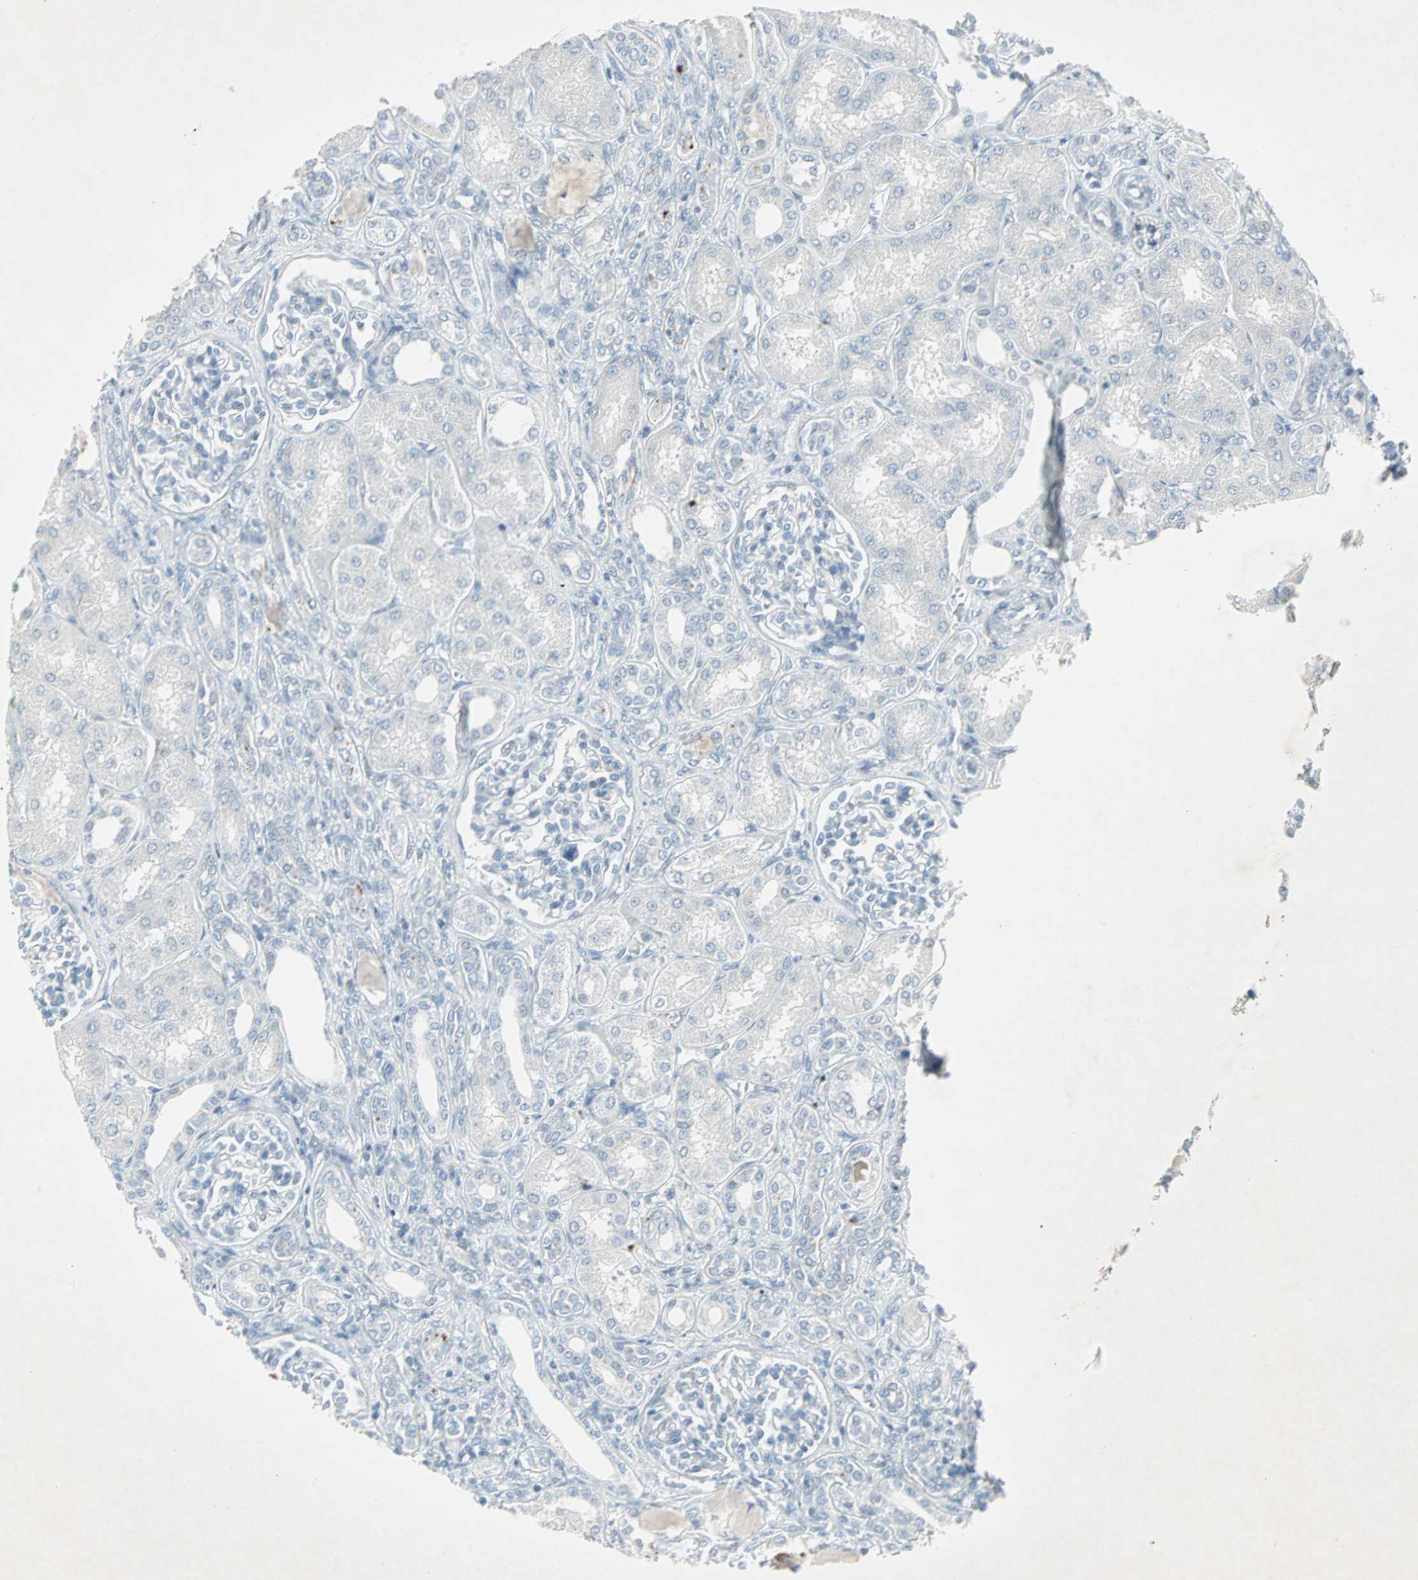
{"staining": {"intensity": "negative", "quantity": "none", "location": "none"}, "tissue": "kidney", "cell_type": "Cells in glomeruli", "image_type": "normal", "snomed": [{"axis": "morphology", "description": "Normal tissue, NOS"}, {"axis": "topography", "description": "Kidney"}], "caption": "This is an immunohistochemistry (IHC) micrograph of normal human kidney. There is no expression in cells in glomeruli.", "gene": "LANCL3", "patient": {"sex": "male", "age": 7}}